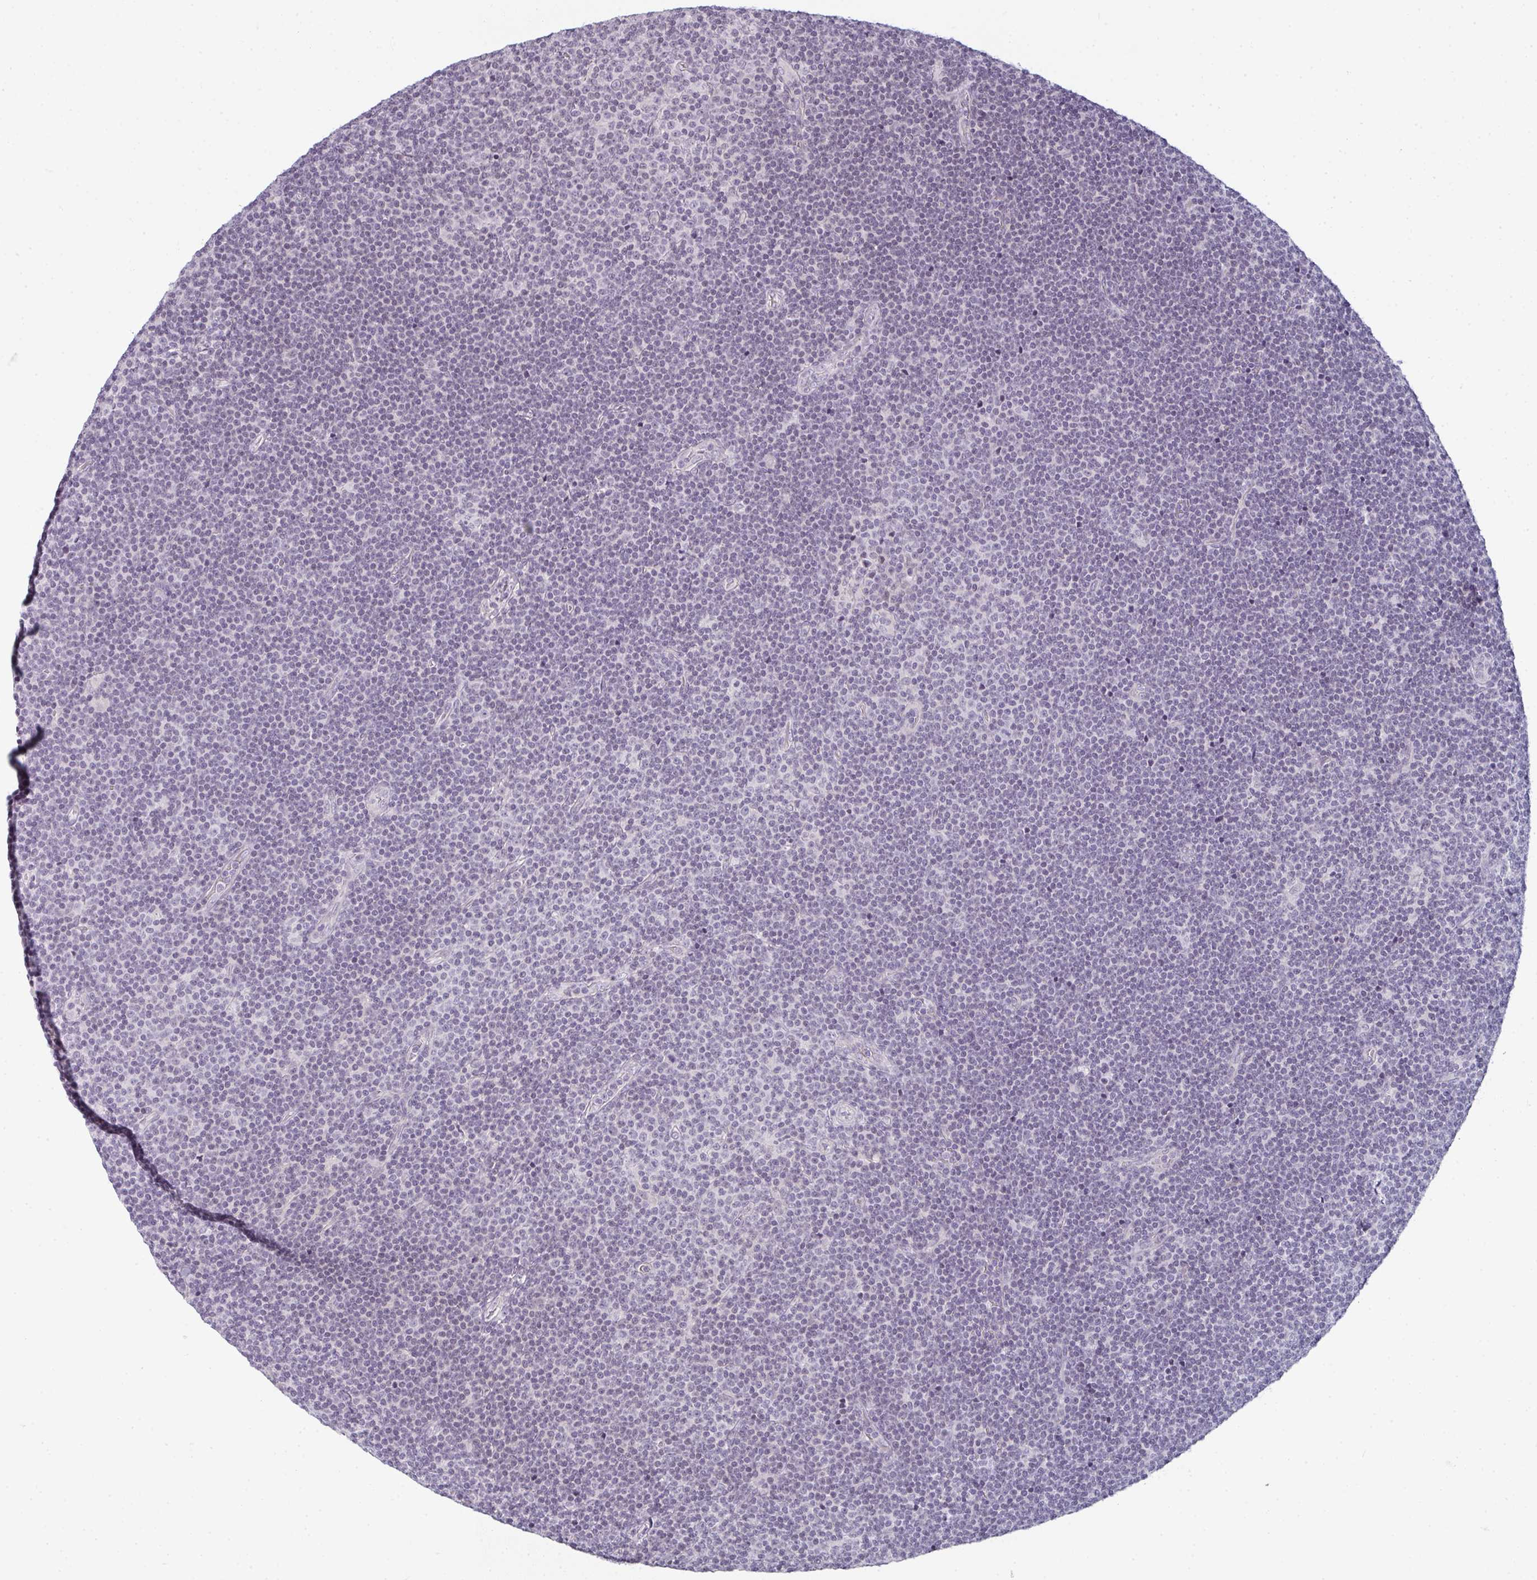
{"staining": {"intensity": "negative", "quantity": "none", "location": "none"}, "tissue": "lymphoma", "cell_type": "Tumor cells", "image_type": "cancer", "snomed": [{"axis": "morphology", "description": "Malignant lymphoma, non-Hodgkin's type, Low grade"}, {"axis": "topography", "description": "Lymph node"}], "caption": "There is no significant positivity in tumor cells of low-grade malignant lymphoma, non-Hodgkin's type.", "gene": "RBBP6", "patient": {"sex": "male", "age": 48}}